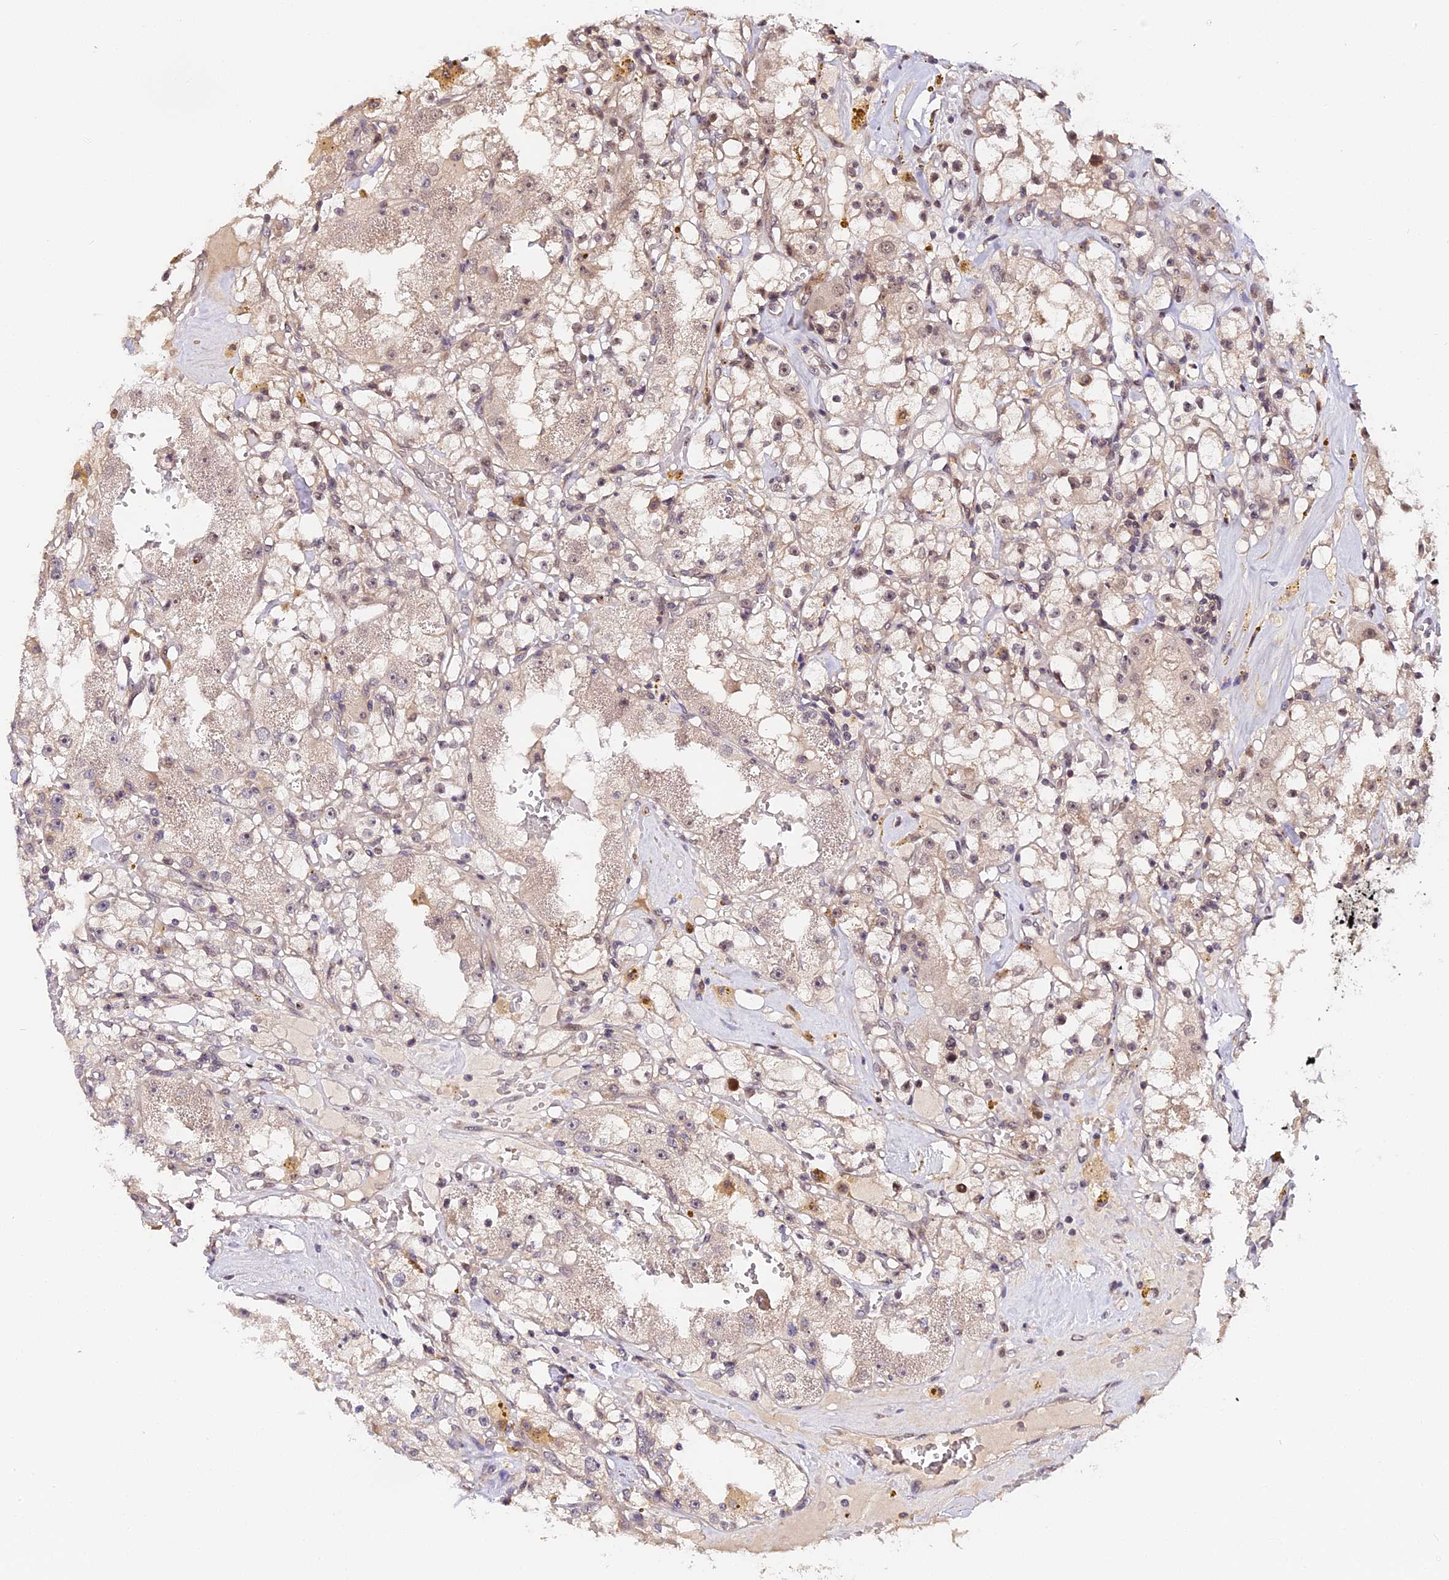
{"staining": {"intensity": "weak", "quantity": "<25%", "location": "nuclear"}, "tissue": "renal cancer", "cell_type": "Tumor cells", "image_type": "cancer", "snomed": [{"axis": "morphology", "description": "Adenocarcinoma, NOS"}, {"axis": "topography", "description": "Kidney"}], "caption": "Tumor cells show no significant expression in adenocarcinoma (renal). (DAB (3,3'-diaminobenzidine) immunohistochemistry with hematoxylin counter stain).", "gene": "IMPACT", "patient": {"sex": "male", "age": 56}}